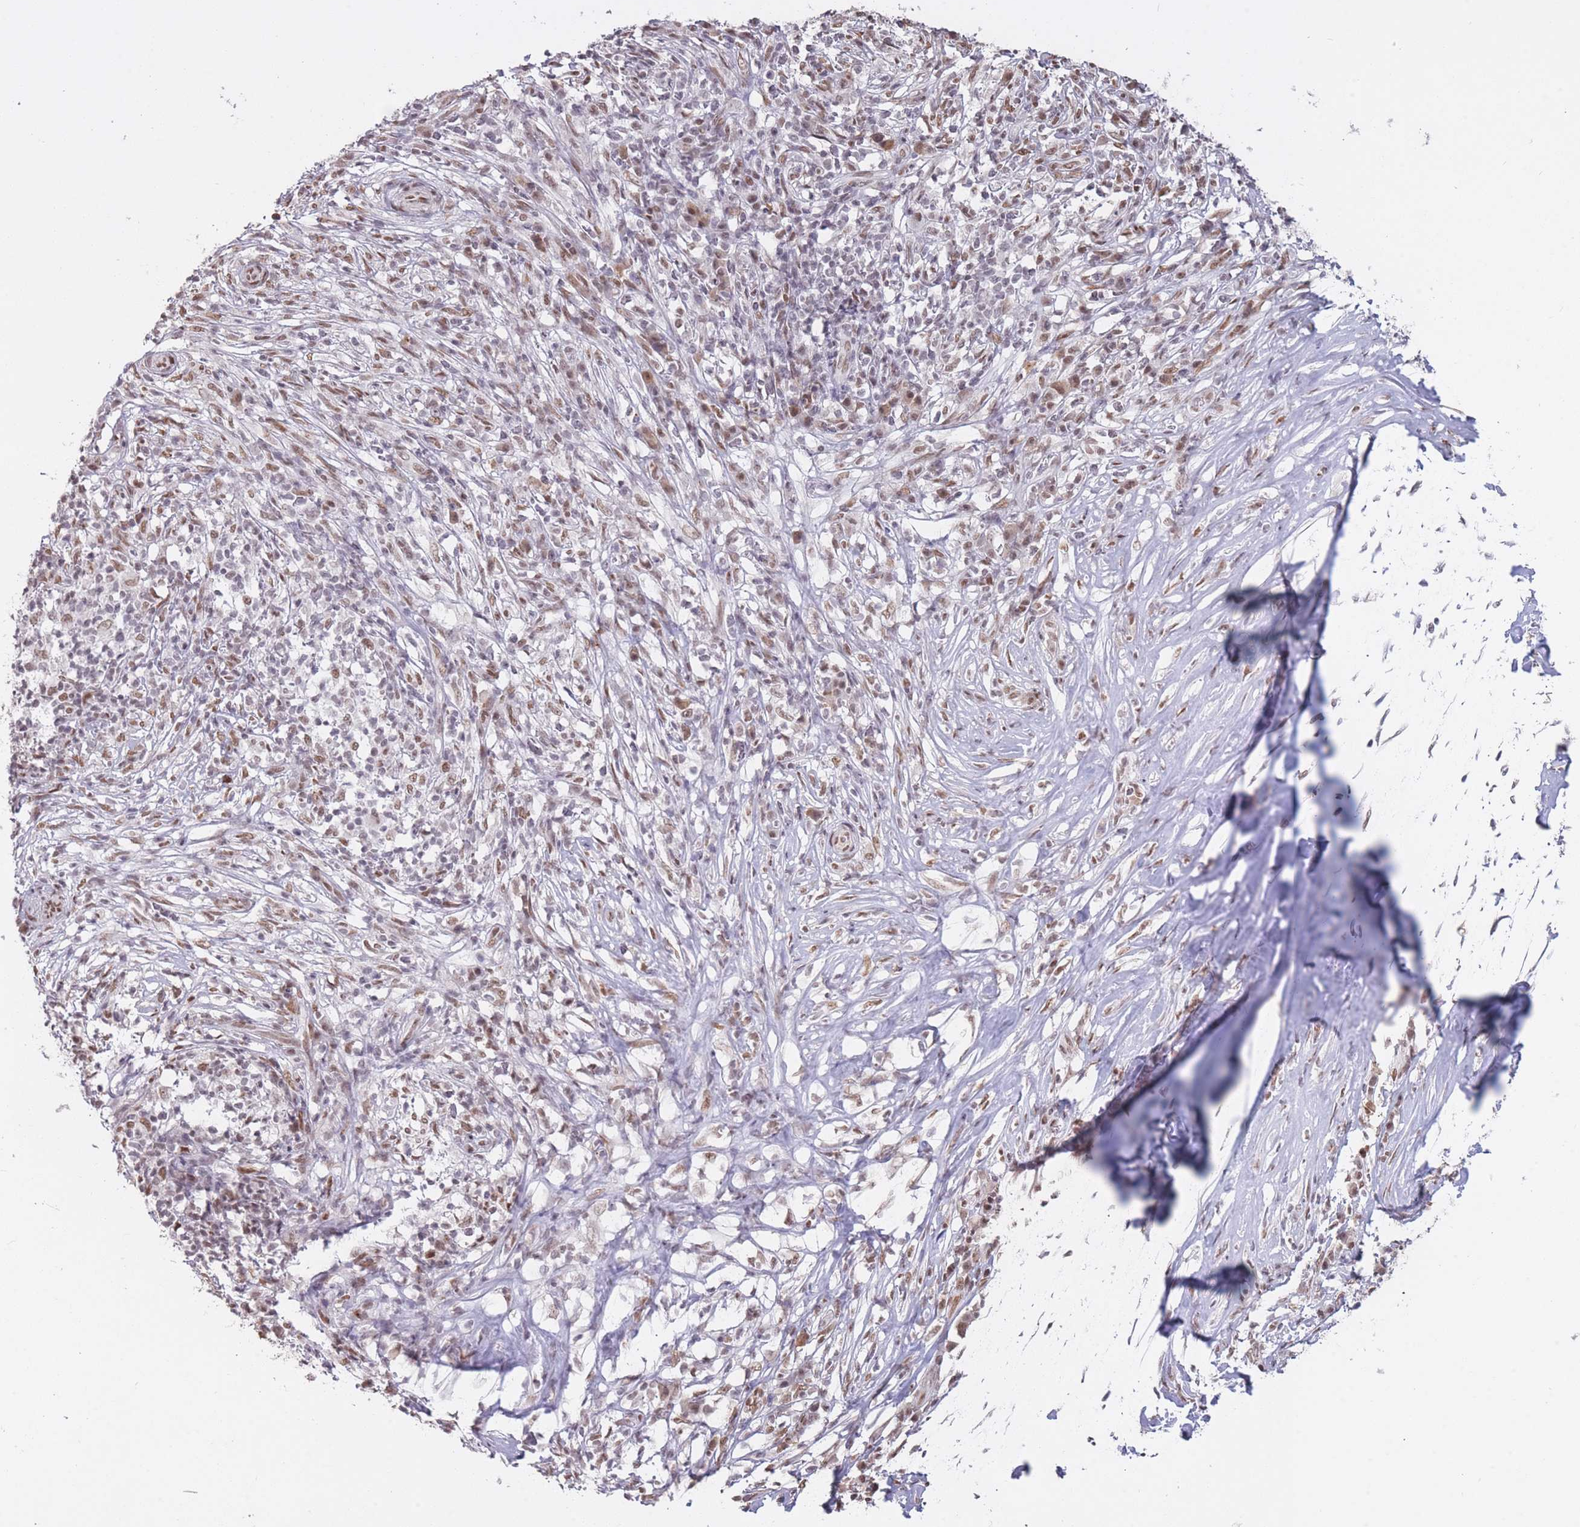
{"staining": {"intensity": "weak", "quantity": ">75%", "location": "nuclear"}, "tissue": "melanoma", "cell_type": "Tumor cells", "image_type": "cancer", "snomed": [{"axis": "morphology", "description": "Malignant melanoma, NOS"}, {"axis": "topography", "description": "Skin"}], "caption": "Immunohistochemical staining of human melanoma displays low levels of weak nuclear protein positivity in about >75% of tumor cells.", "gene": "HNRNPUL1", "patient": {"sex": "male", "age": 66}}